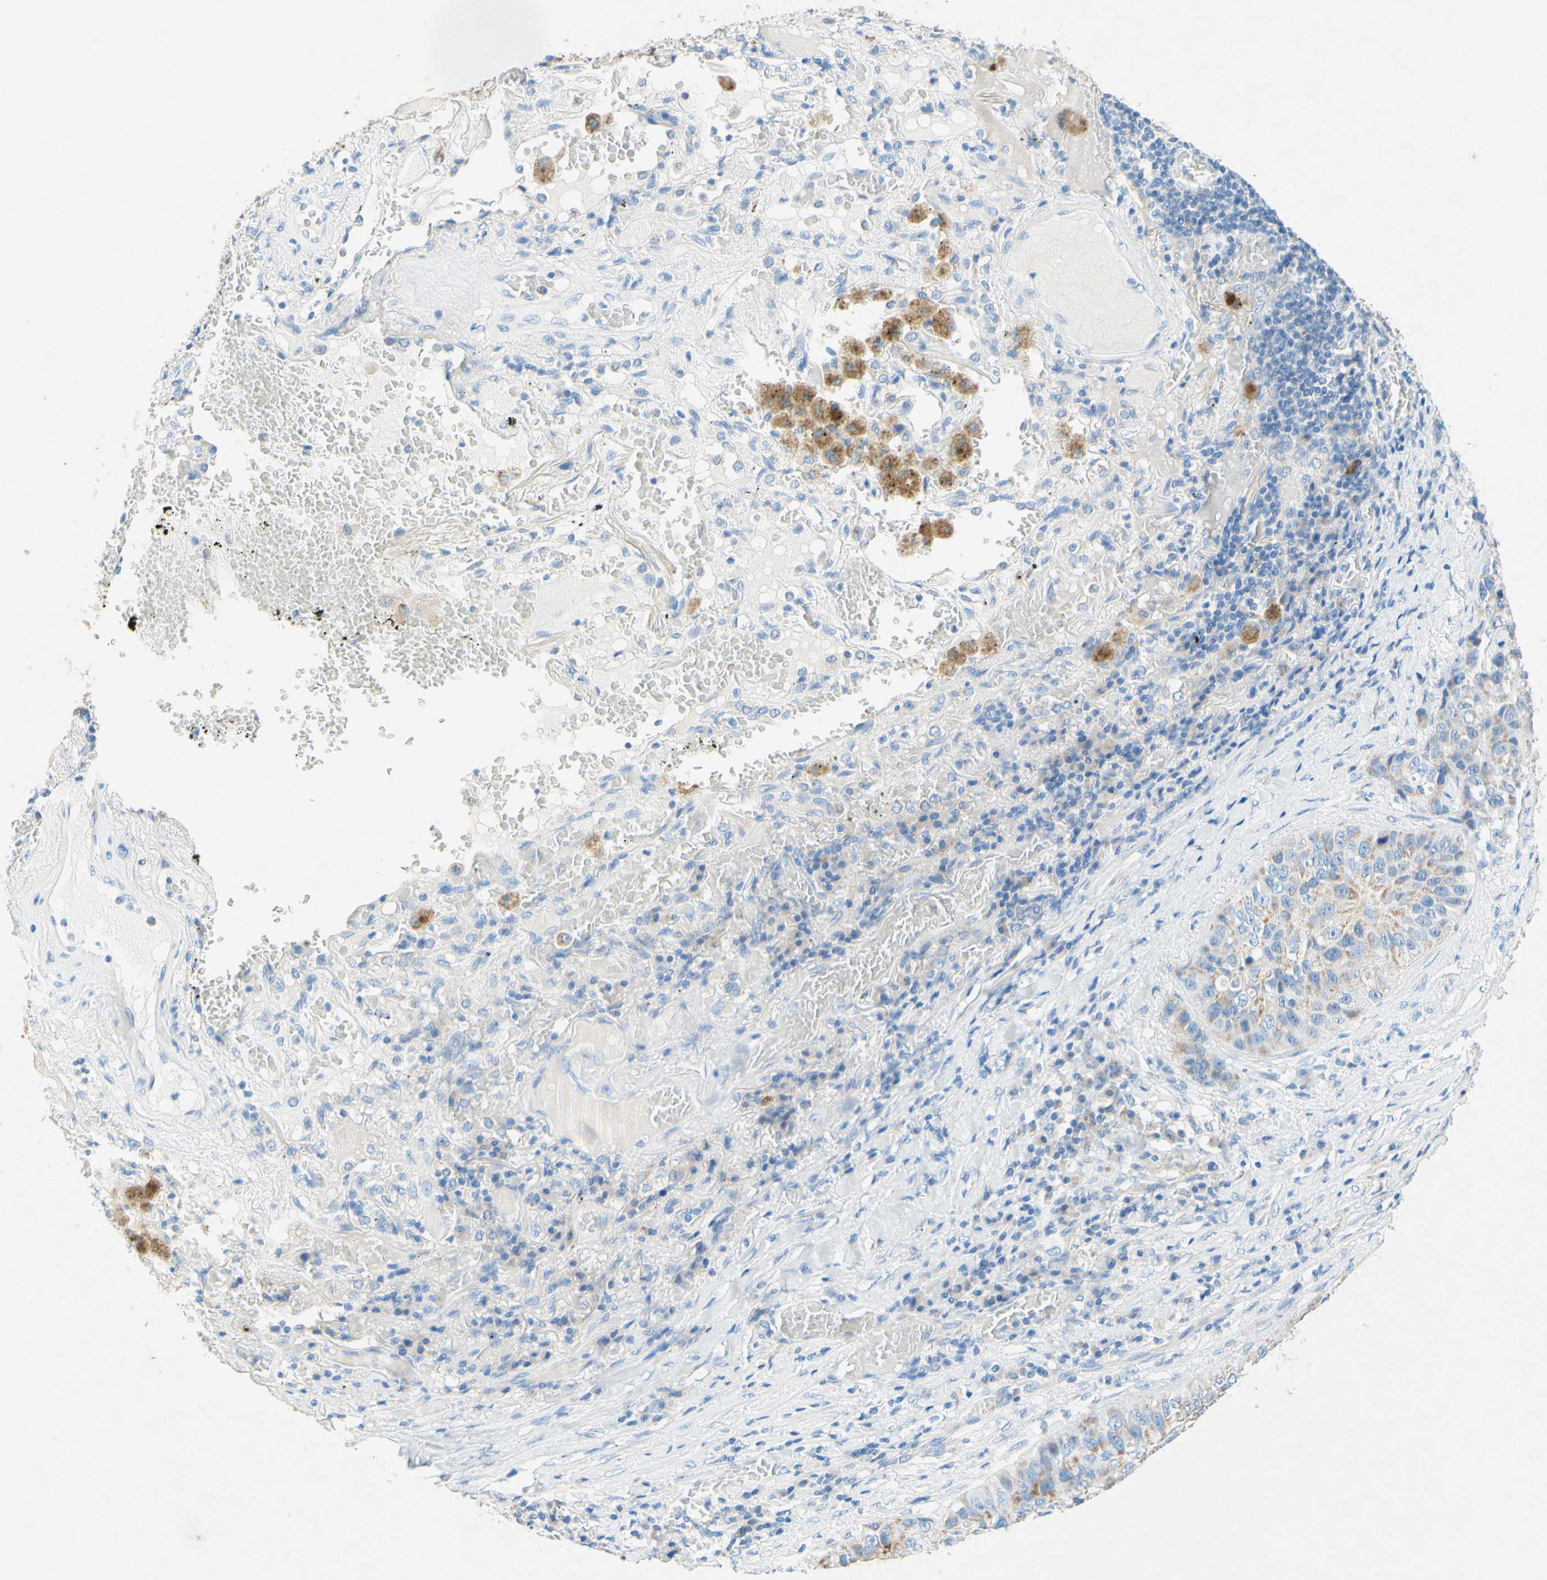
{"staining": {"intensity": "weak", "quantity": "25%-75%", "location": "cytoplasmic/membranous"}, "tissue": "lung cancer", "cell_type": "Tumor cells", "image_type": "cancer", "snomed": [{"axis": "morphology", "description": "Squamous cell carcinoma, NOS"}, {"axis": "topography", "description": "Lung"}], "caption": "The immunohistochemical stain highlights weak cytoplasmic/membranous expression in tumor cells of lung cancer tissue.", "gene": "SLC46A1", "patient": {"sex": "male", "age": 57}}